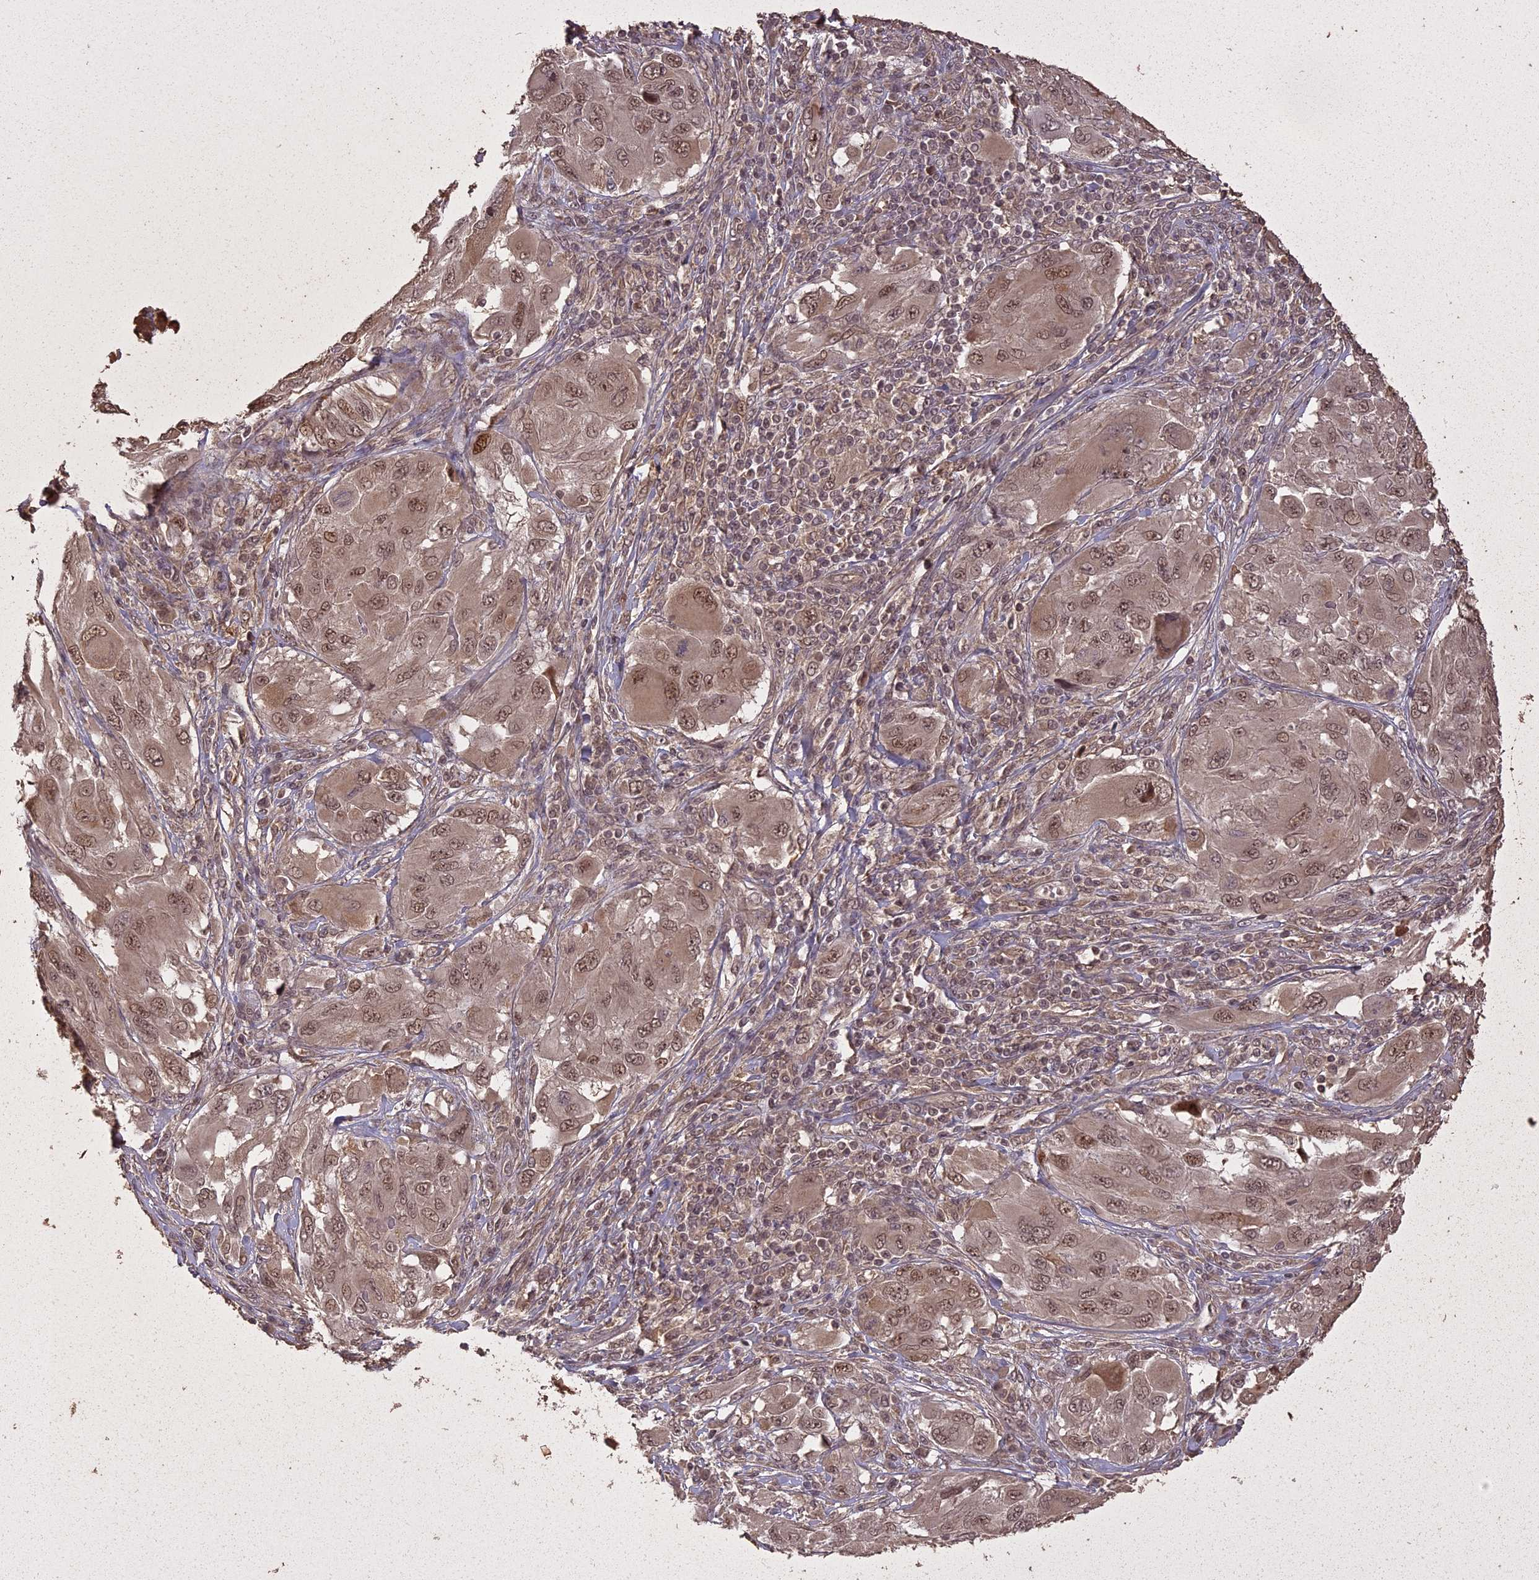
{"staining": {"intensity": "moderate", "quantity": ">75%", "location": "nuclear"}, "tissue": "melanoma", "cell_type": "Tumor cells", "image_type": "cancer", "snomed": [{"axis": "morphology", "description": "Malignant melanoma, NOS"}, {"axis": "topography", "description": "Skin"}], "caption": "Protein expression analysis of melanoma exhibits moderate nuclear expression in approximately >75% of tumor cells.", "gene": "LIN37", "patient": {"sex": "female", "age": 91}}